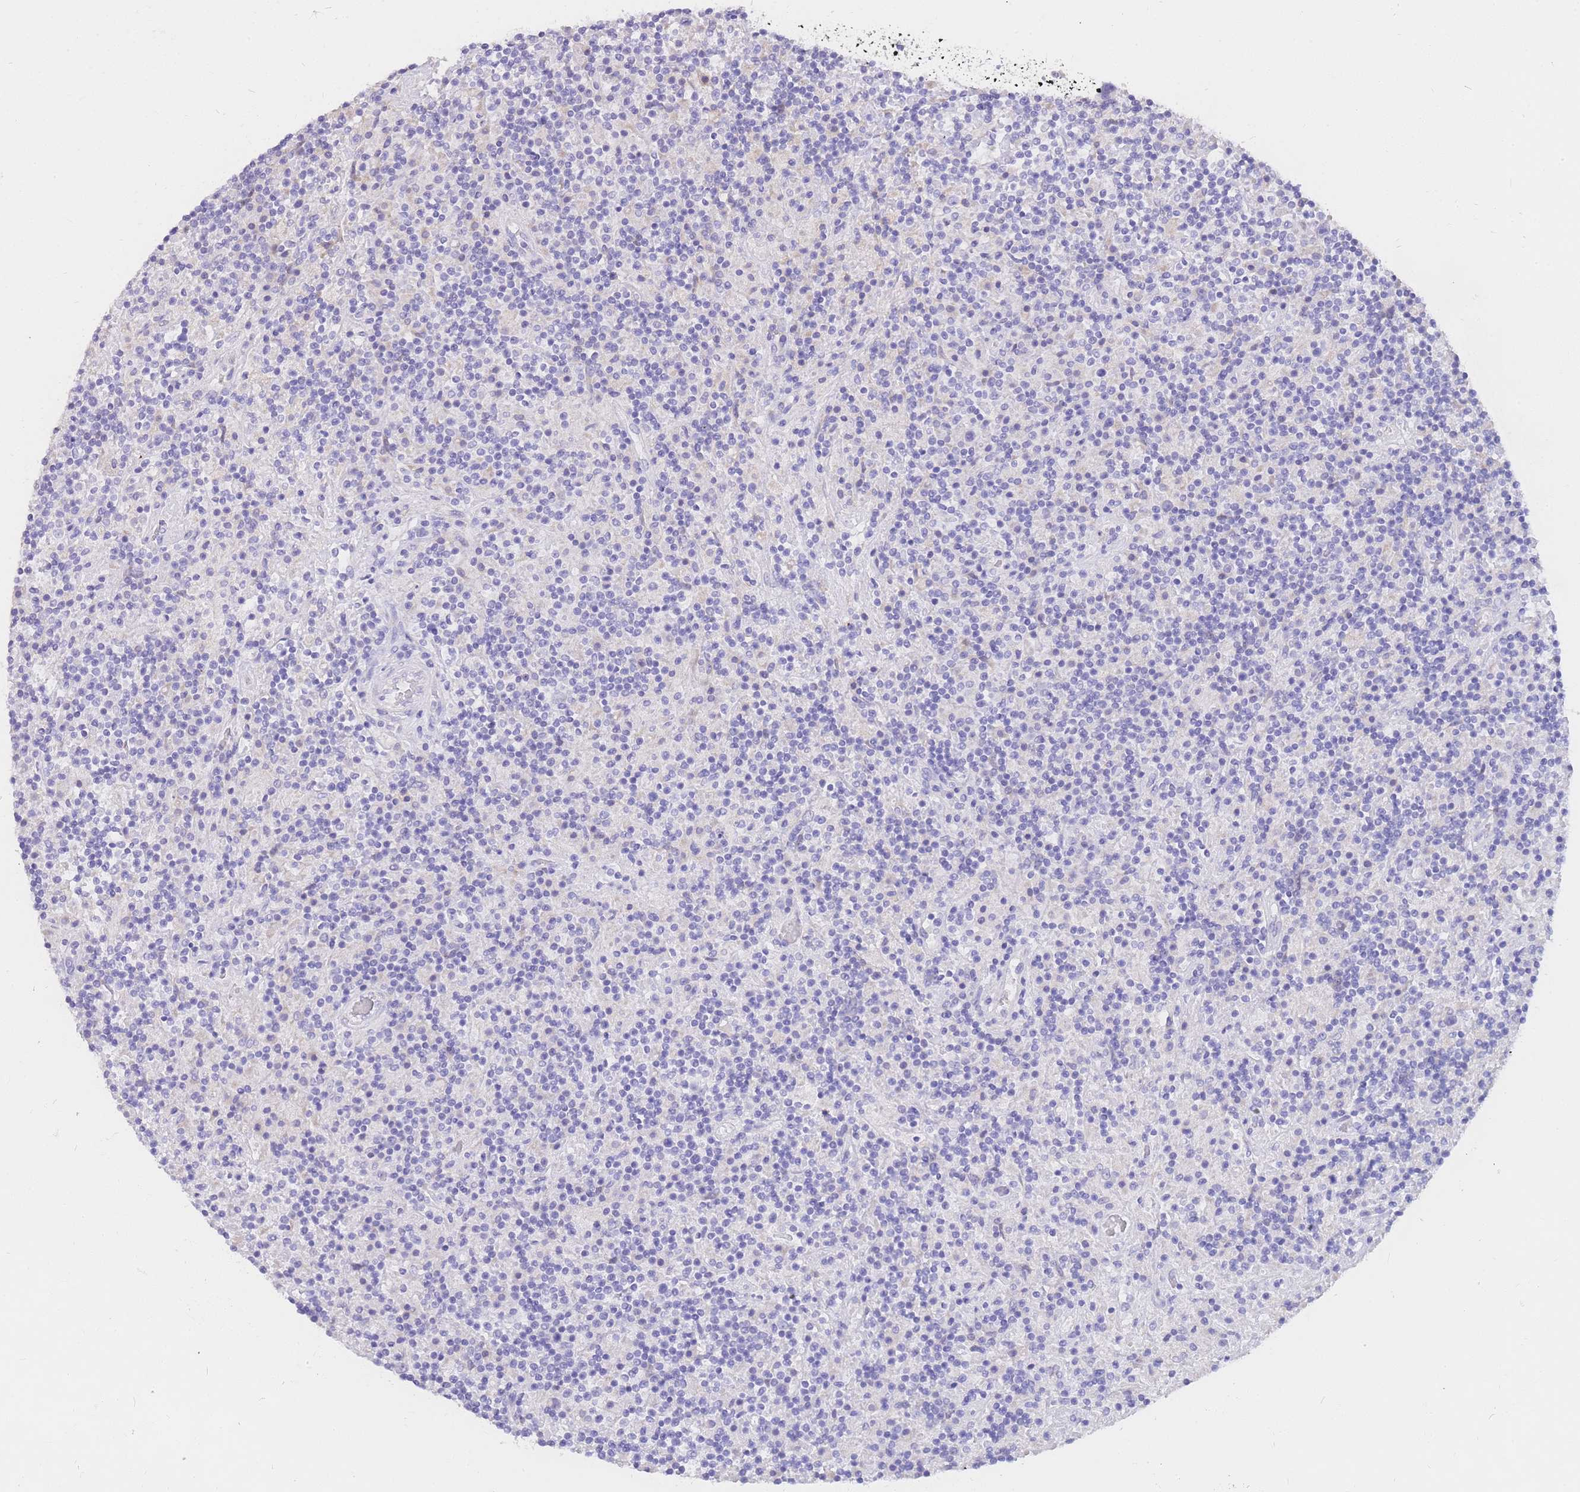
{"staining": {"intensity": "negative", "quantity": "none", "location": "none"}, "tissue": "lymphoma", "cell_type": "Tumor cells", "image_type": "cancer", "snomed": [{"axis": "morphology", "description": "Hodgkin's disease, NOS"}, {"axis": "topography", "description": "Lymph node"}], "caption": "A high-resolution photomicrograph shows immunohistochemistry staining of lymphoma, which shows no significant staining in tumor cells.", "gene": "C2orf88", "patient": {"sex": "male", "age": 70}}